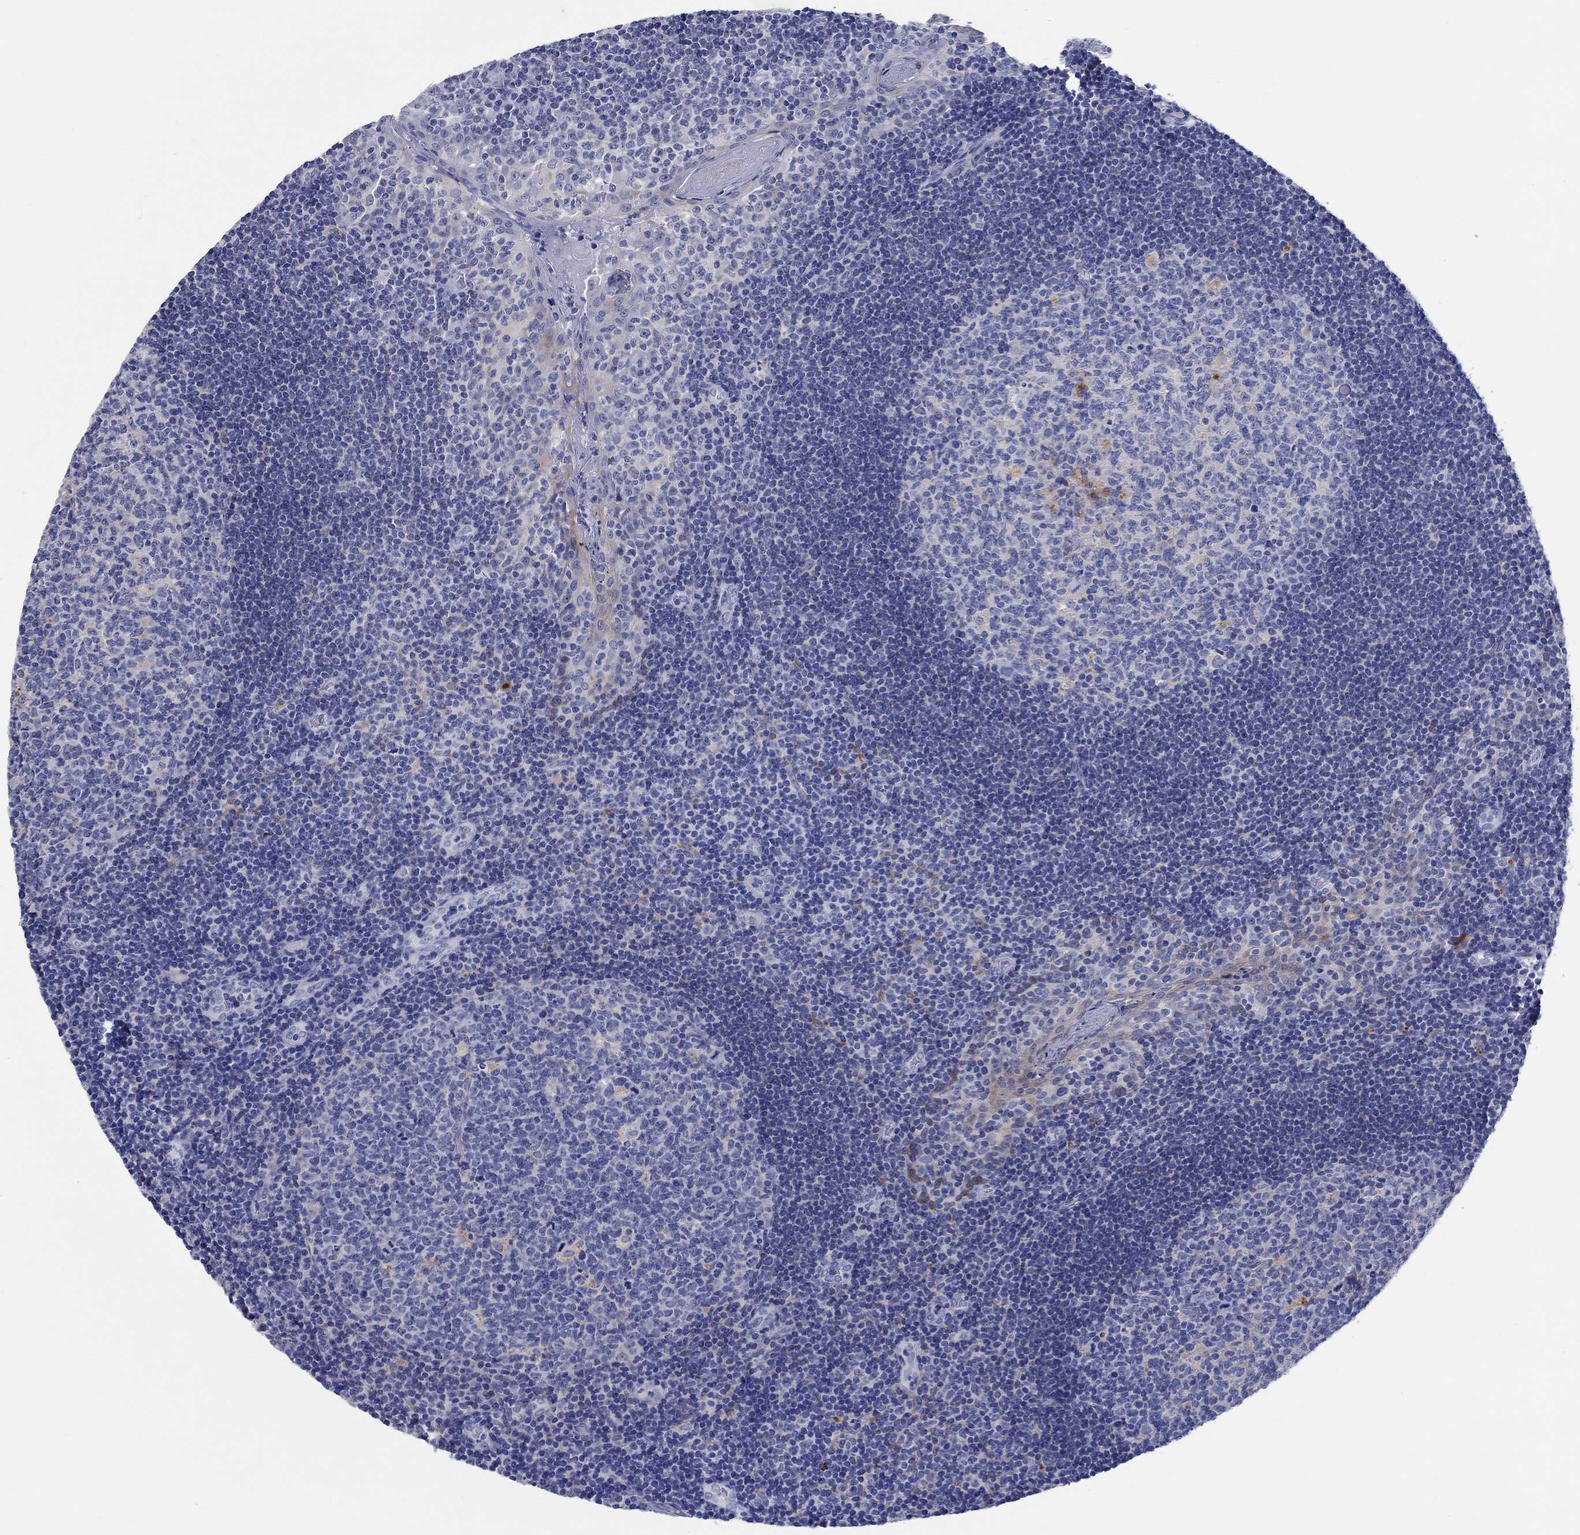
{"staining": {"intensity": "weak", "quantity": "<25%", "location": "cytoplasmic/membranous"}, "tissue": "tonsil", "cell_type": "Germinal center cells", "image_type": "normal", "snomed": [{"axis": "morphology", "description": "Normal tissue, NOS"}, {"axis": "topography", "description": "Tonsil"}], "caption": "A photomicrograph of human tonsil is negative for staining in germinal center cells. (DAB (3,3'-diaminobenzidine) immunohistochemistry, high magnification).", "gene": "RAP1GAP", "patient": {"sex": "female", "age": 13}}